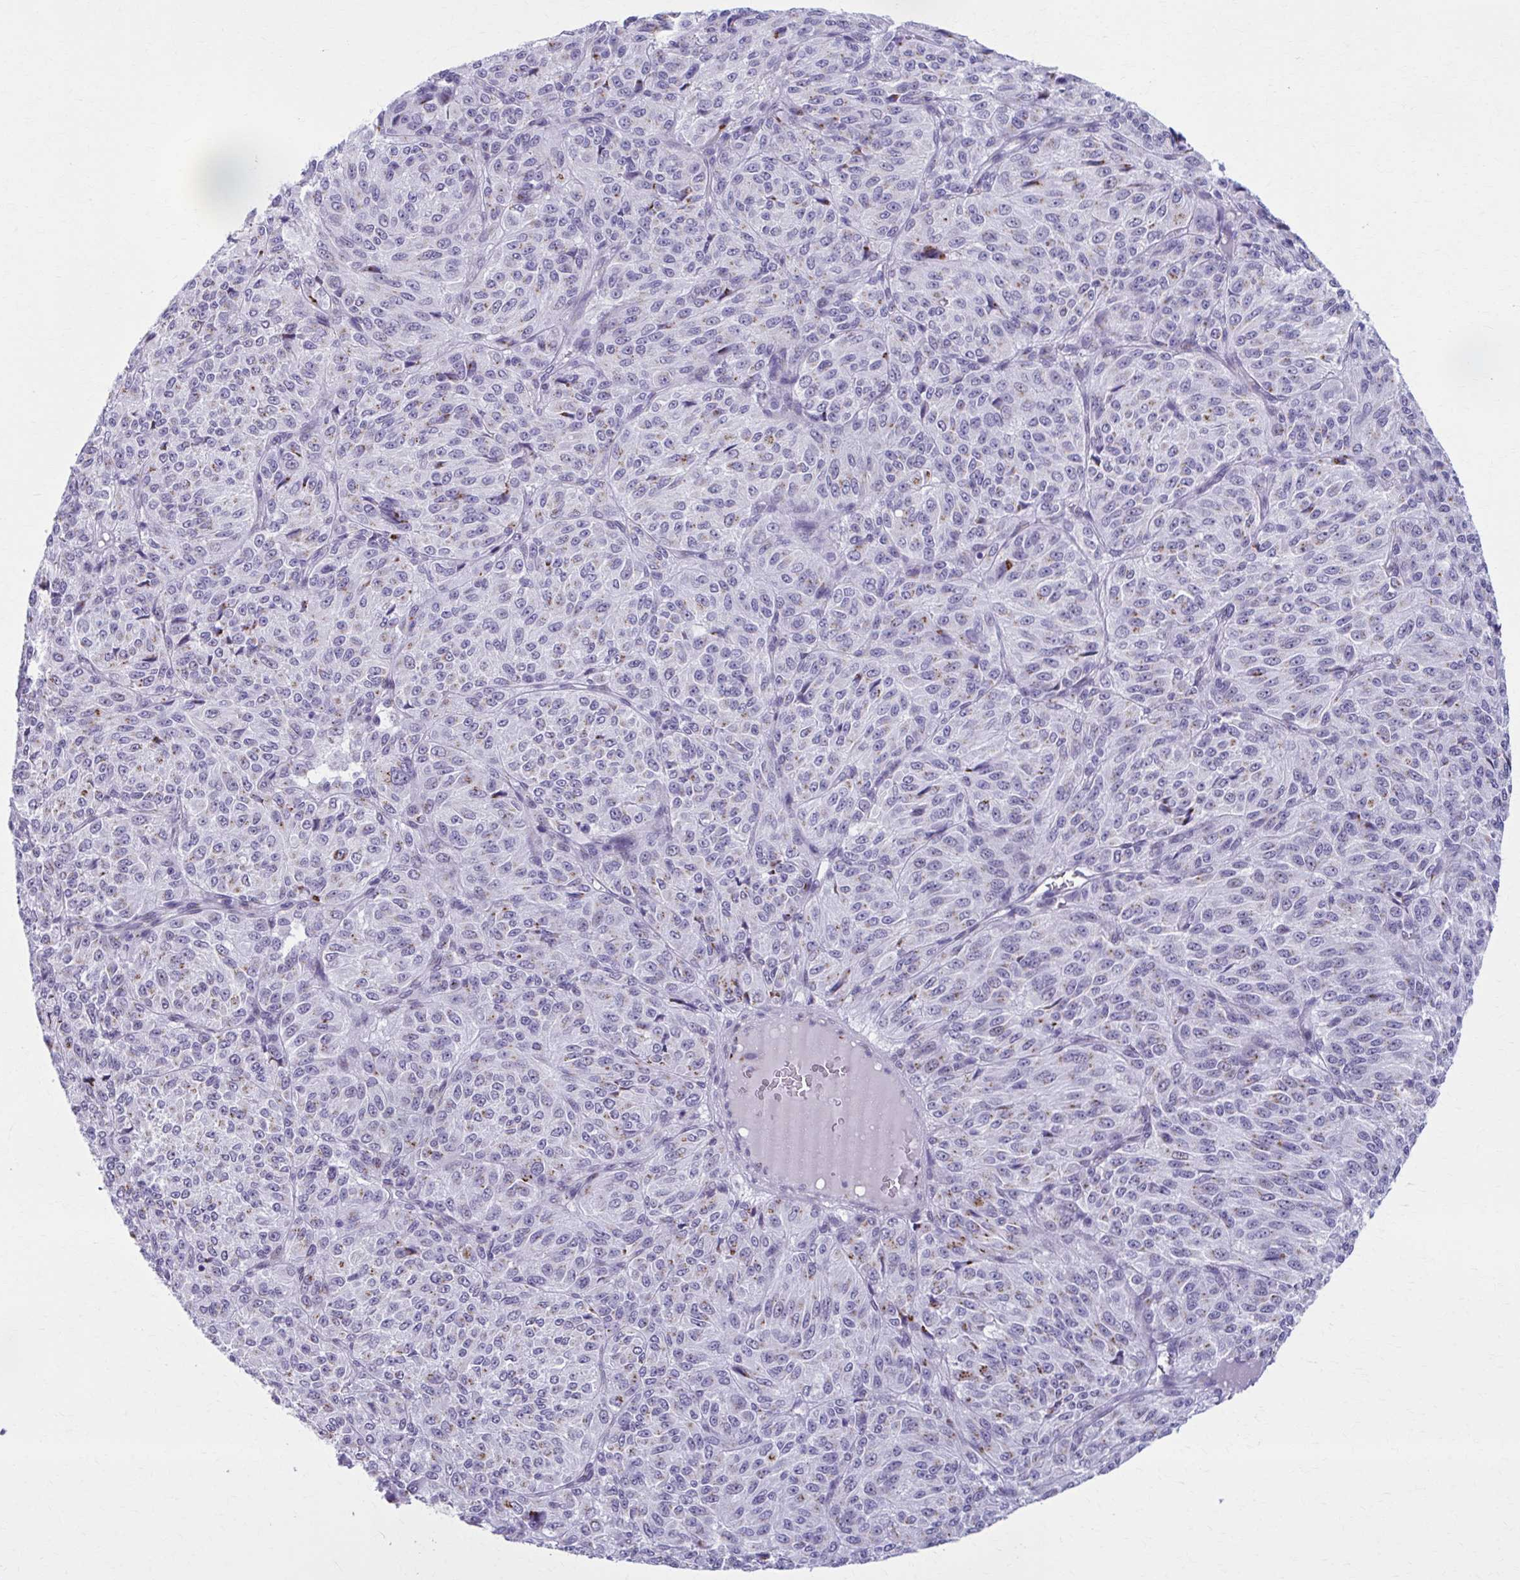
{"staining": {"intensity": "weak", "quantity": "25%-75%", "location": "cytoplasmic/membranous"}, "tissue": "melanoma", "cell_type": "Tumor cells", "image_type": "cancer", "snomed": [{"axis": "morphology", "description": "Malignant melanoma, Metastatic site"}, {"axis": "topography", "description": "Brain"}], "caption": "Human malignant melanoma (metastatic site) stained with a brown dye exhibits weak cytoplasmic/membranous positive positivity in about 25%-75% of tumor cells.", "gene": "ZNF682", "patient": {"sex": "female", "age": 56}}